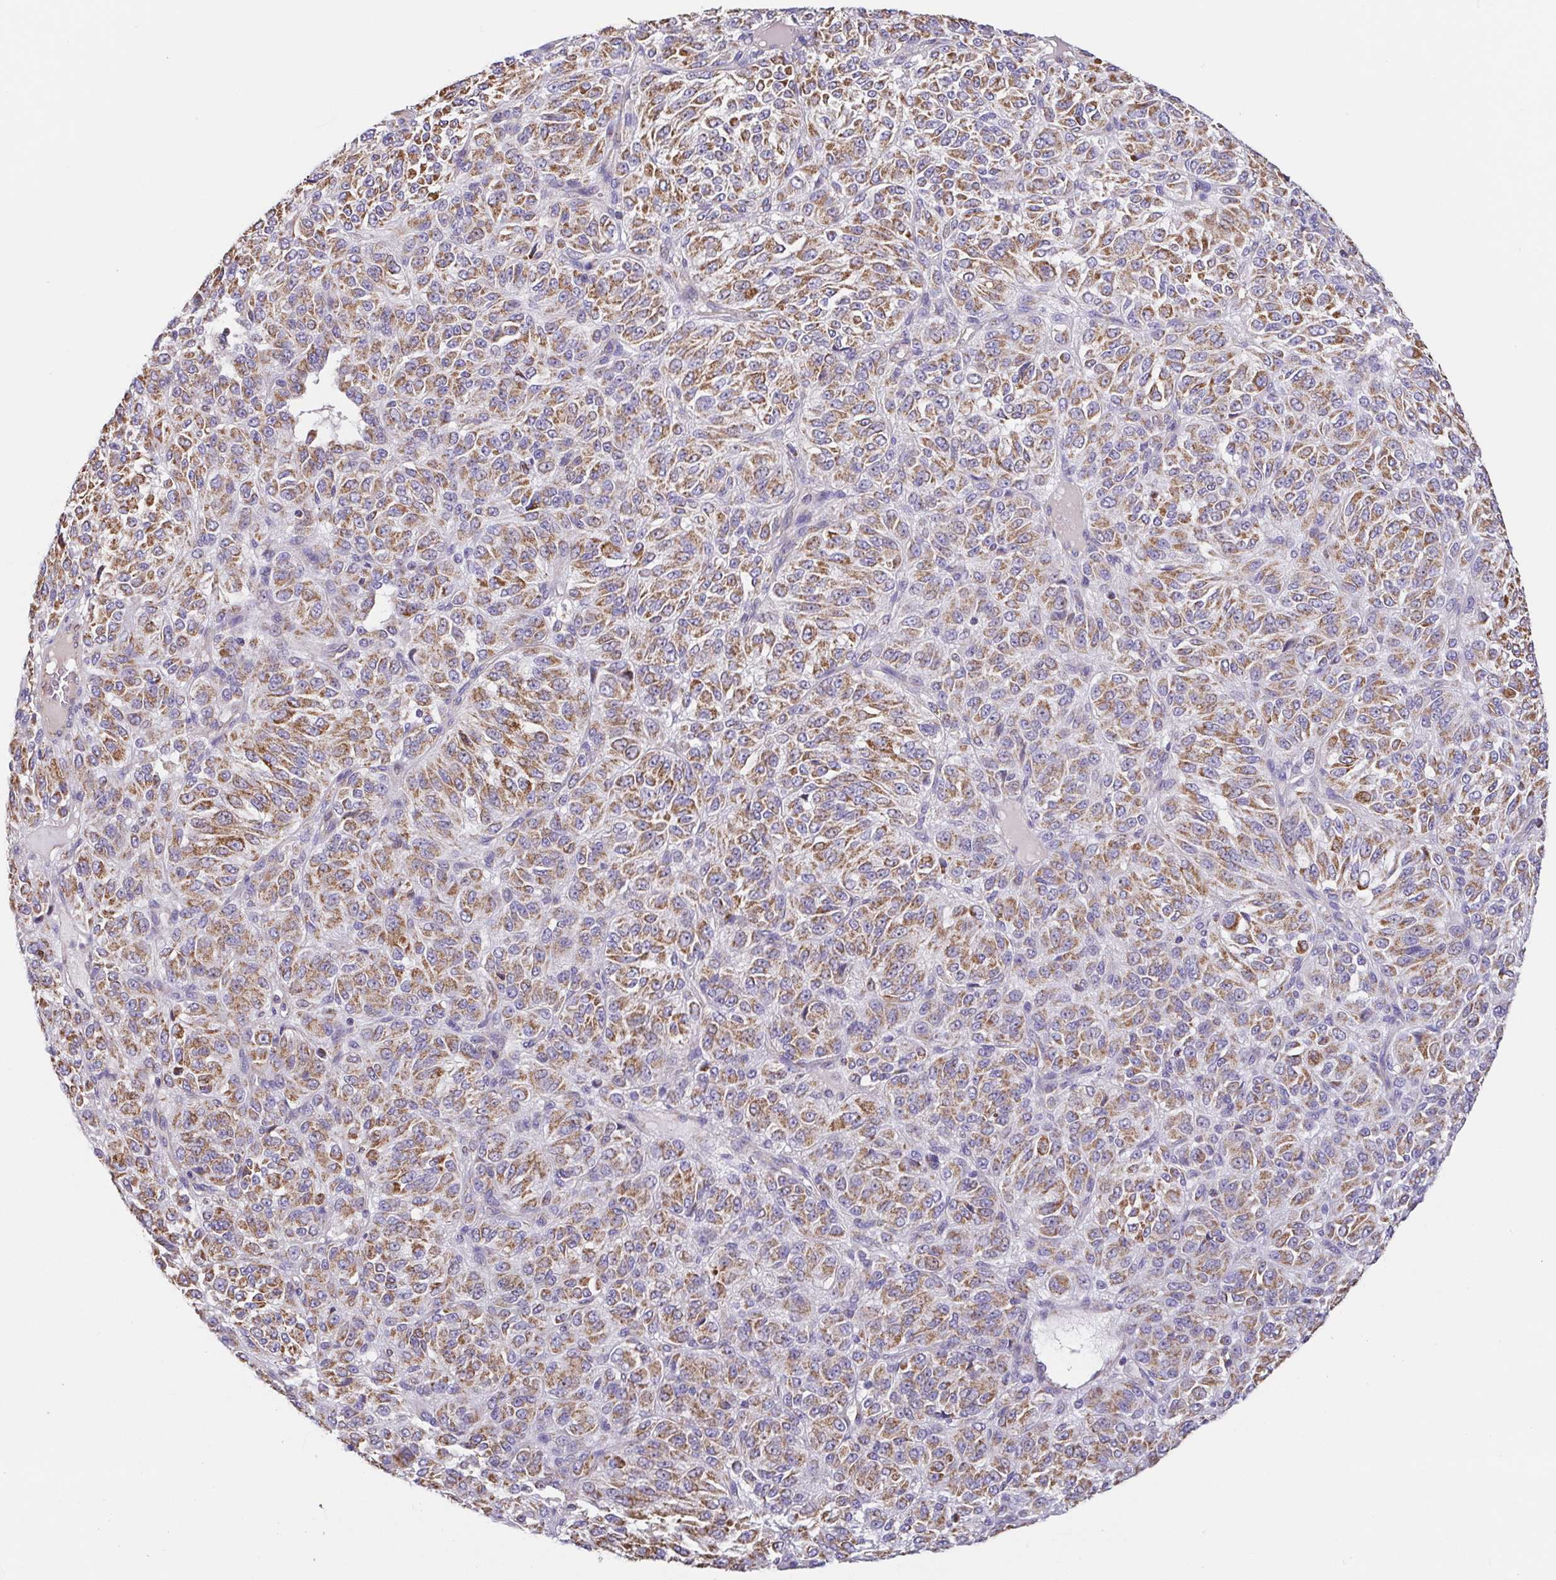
{"staining": {"intensity": "moderate", "quantity": ">75%", "location": "cytoplasmic/membranous"}, "tissue": "melanoma", "cell_type": "Tumor cells", "image_type": "cancer", "snomed": [{"axis": "morphology", "description": "Malignant melanoma, Metastatic site"}, {"axis": "topography", "description": "Brain"}], "caption": "Immunohistochemical staining of human melanoma exhibits medium levels of moderate cytoplasmic/membranous expression in about >75% of tumor cells.", "gene": "GINM1", "patient": {"sex": "female", "age": 56}}